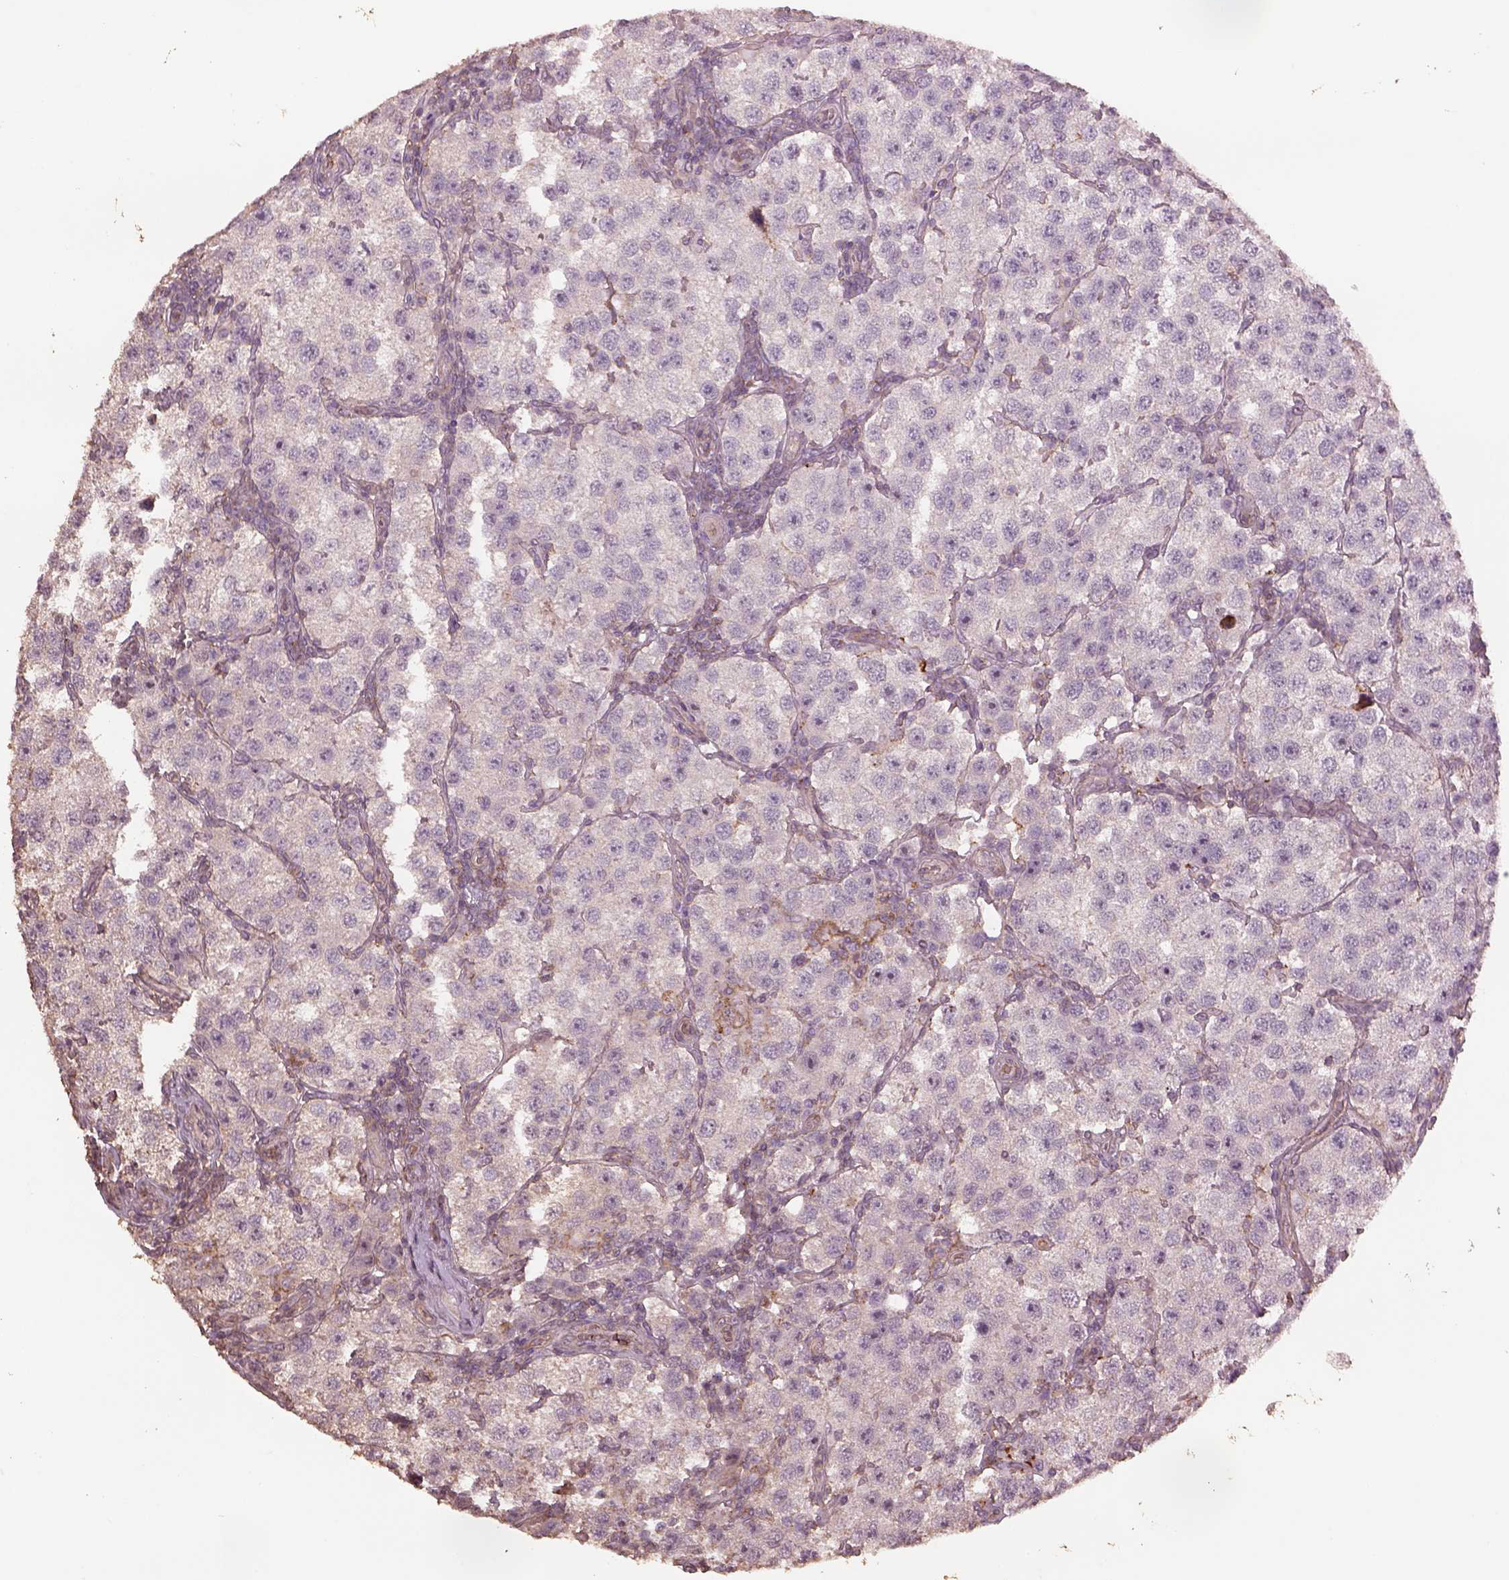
{"staining": {"intensity": "negative", "quantity": "none", "location": "none"}, "tissue": "testis cancer", "cell_type": "Tumor cells", "image_type": "cancer", "snomed": [{"axis": "morphology", "description": "Seminoma, NOS"}, {"axis": "topography", "description": "Testis"}], "caption": "IHC micrograph of testis seminoma stained for a protein (brown), which reveals no expression in tumor cells. (DAB (3,3'-diaminobenzidine) immunohistochemistry (IHC), high magnification).", "gene": "LIN7A", "patient": {"sex": "male", "age": 37}}